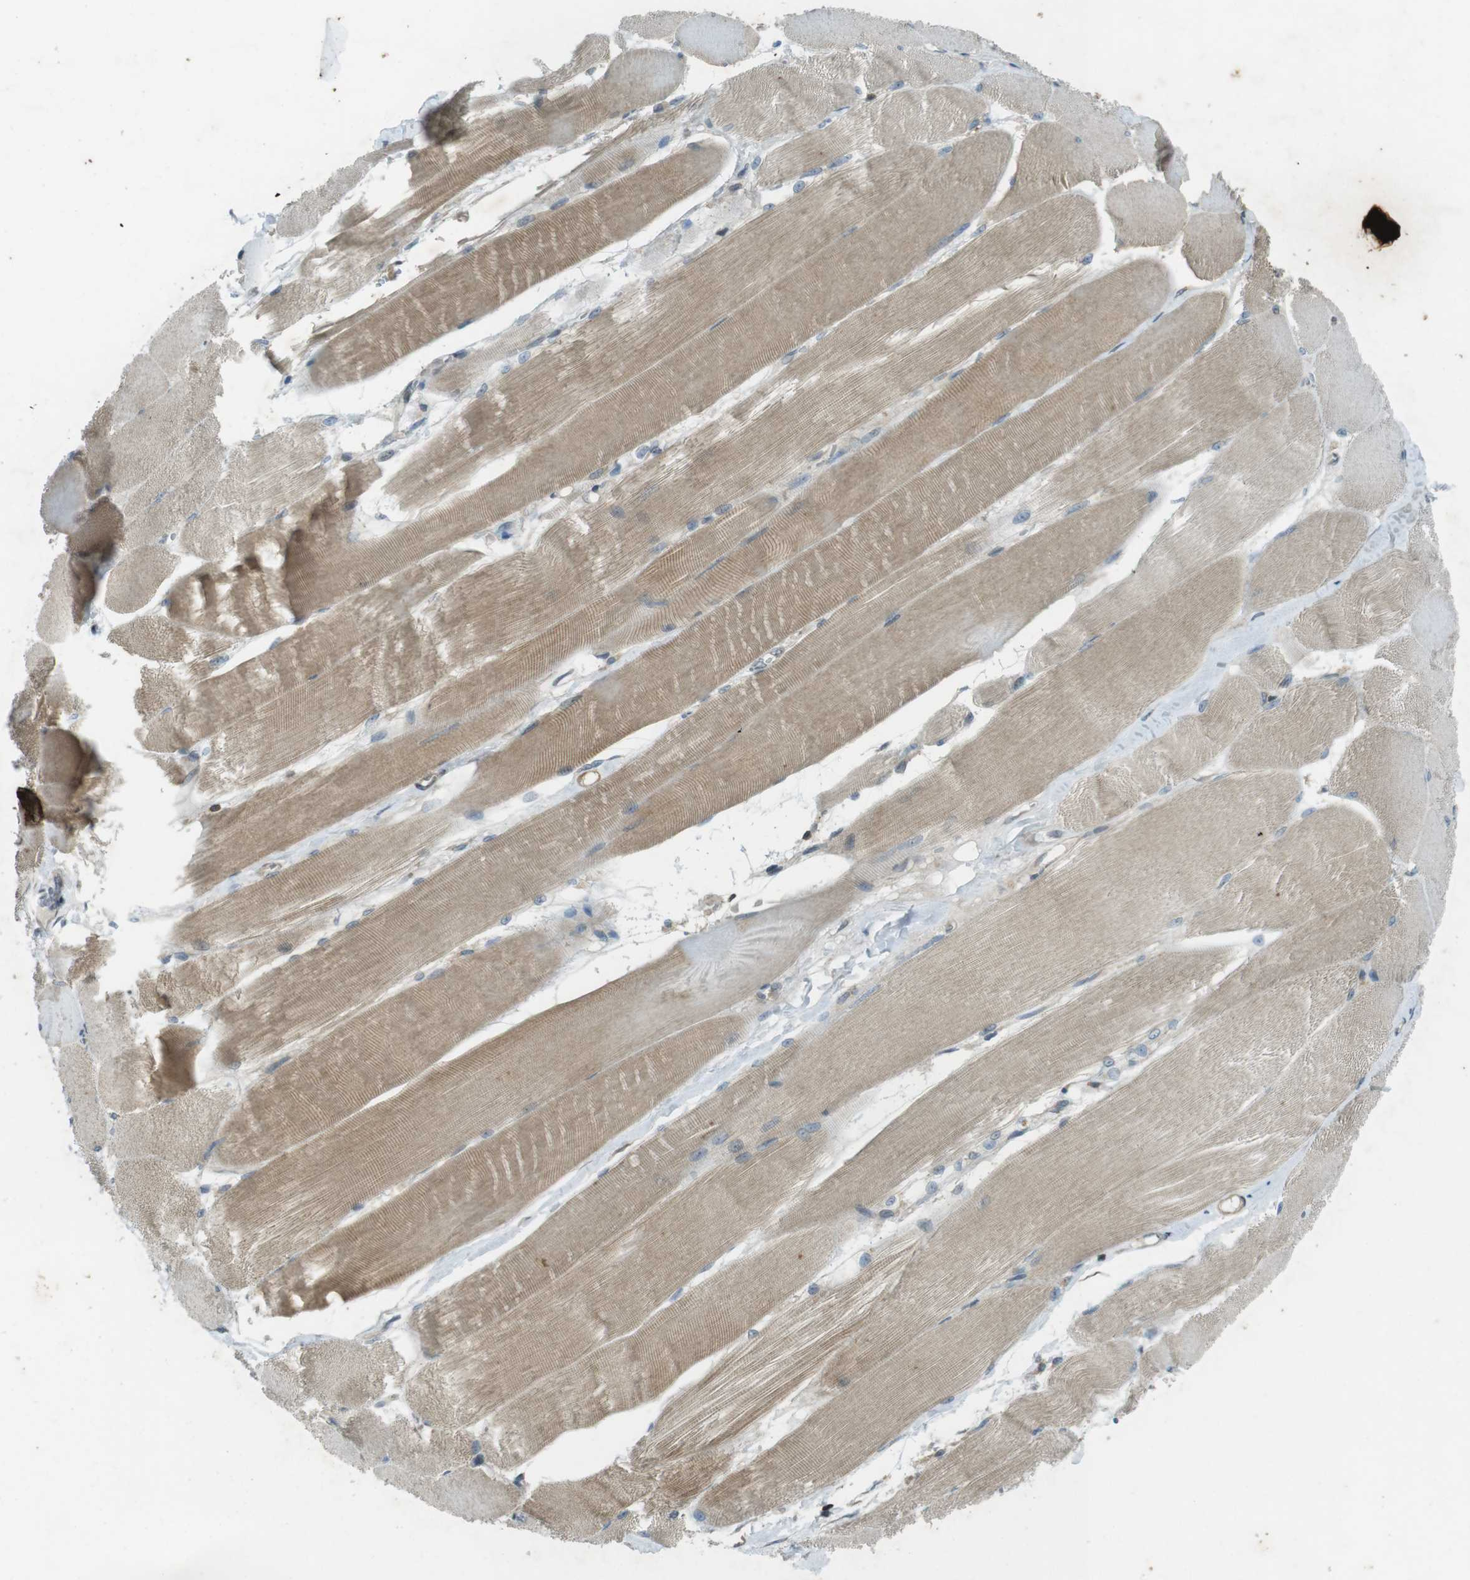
{"staining": {"intensity": "weak", "quantity": ">75%", "location": "cytoplasmic/membranous"}, "tissue": "skeletal muscle", "cell_type": "Myocytes", "image_type": "normal", "snomed": [{"axis": "morphology", "description": "Normal tissue, NOS"}, {"axis": "morphology", "description": "Squamous cell carcinoma, NOS"}, {"axis": "topography", "description": "Skeletal muscle"}], "caption": "Immunohistochemistry micrograph of unremarkable skeletal muscle stained for a protein (brown), which reveals low levels of weak cytoplasmic/membranous expression in approximately >75% of myocytes.", "gene": "ZYX", "patient": {"sex": "male", "age": 51}}